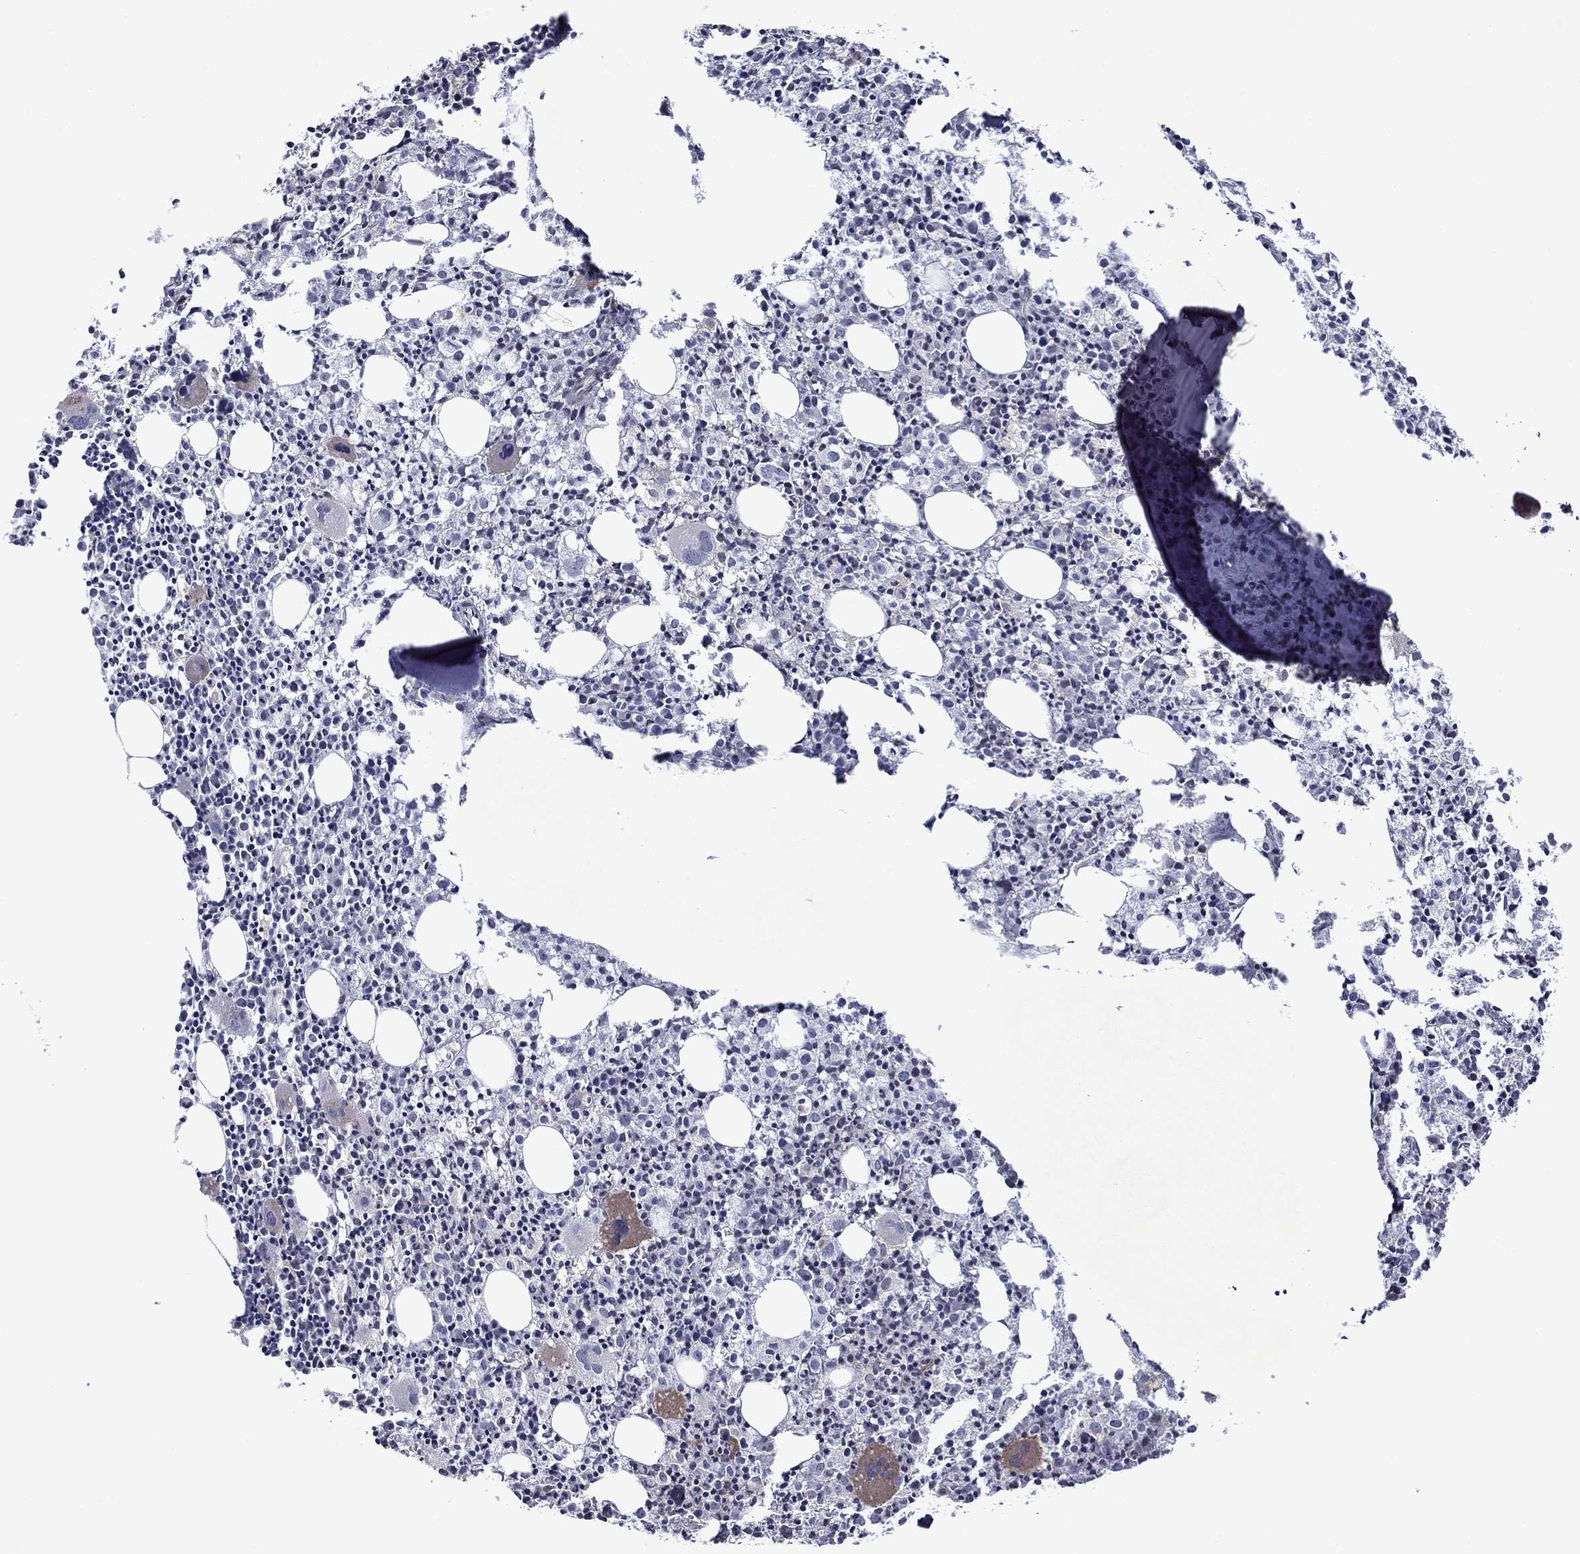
{"staining": {"intensity": "weak", "quantity": "<25%", "location": "cytoplasmic/membranous"}, "tissue": "bone marrow", "cell_type": "Hematopoietic cells", "image_type": "normal", "snomed": [{"axis": "morphology", "description": "Normal tissue, NOS"}, {"axis": "morphology", "description": "Inflammation, NOS"}, {"axis": "topography", "description": "Bone marrow"}], "caption": "This is a histopathology image of IHC staining of unremarkable bone marrow, which shows no positivity in hematopoietic cells. (Brightfield microscopy of DAB IHC at high magnification).", "gene": "B3GAT1", "patient": {"sex": "male", "age": 3}}